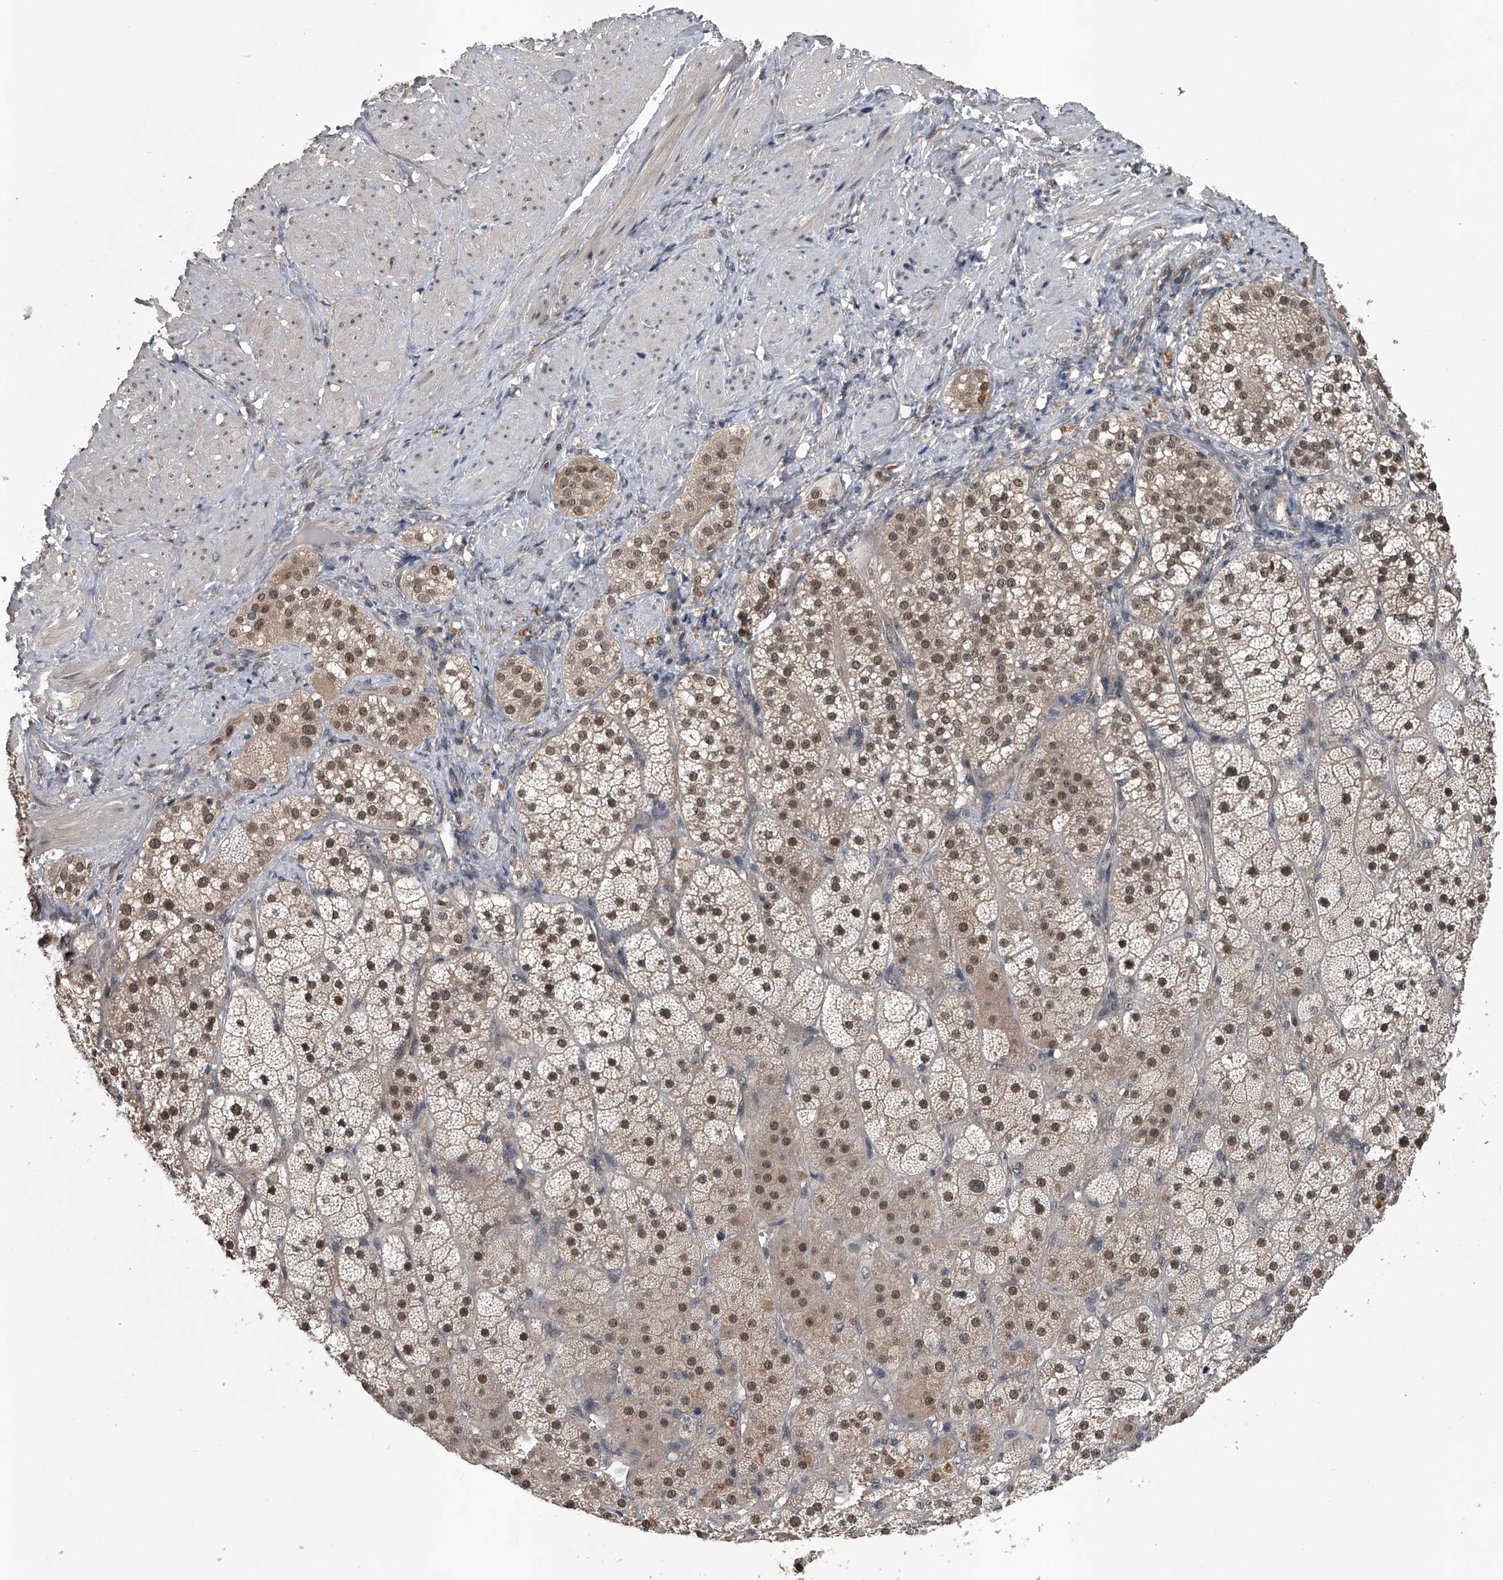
{"staining": {"intensity": "moderate", "quantity": ">75%", "location": "cytoplasmic/membranous,nuclear"}, "tissue": "adrenal gland", "cell_type": "Glandular cells", "image_type": "normal", "snomed": [{"axis": "morphology", "description": "Normal tissue, NOS"}, {"axis": "topography", "description": "Adrenal gland"}], "caption": "Adrenal gland stained with a brown dye demonstrates moderate cytoplasmic/membranous,nuclear positive positivity in about >75% of glandular cells.", "gene": "SLC12A8", "patient": {"sex": "male", "age": 57}}